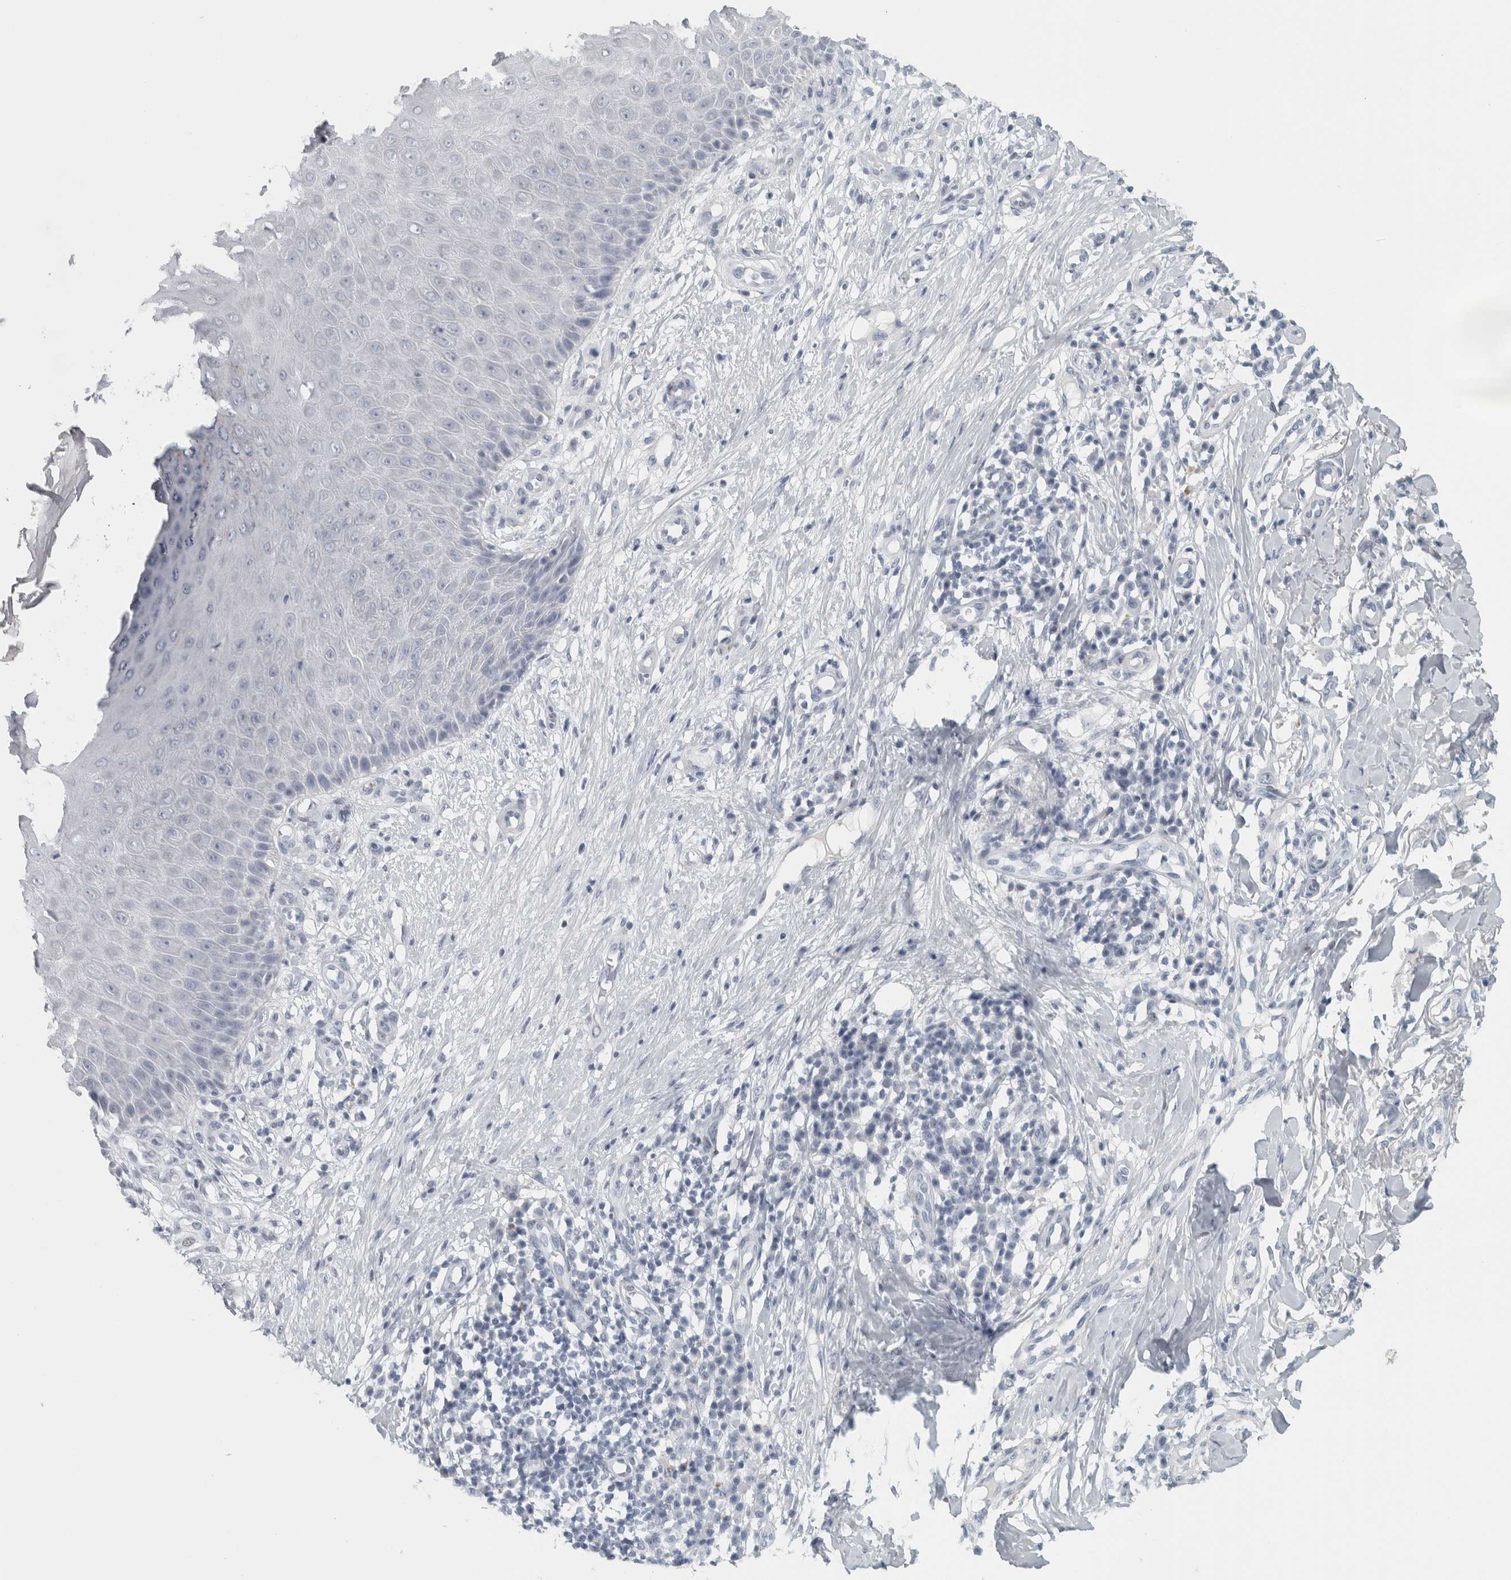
{"staining": {"intensity": "negative", "quantity": "none", "location": "none"}, "tissue": "skin cancer", "cell_type": "Tumor cells", "image_type": "cancer", "snomed": [{"axis": "morphology", "description": "Normal tissue, NOS"}, {"axis": "morphology", "description": "Basal cell carcinoma"}, {"axis": "topography", "description": "Skin"}], "caption": "DAB immunohistochemical staining of skin cancer exhibits no significant staining in tumor cells.", "gene": "CPE", "patient": {"sex": "male", "age": 67}}